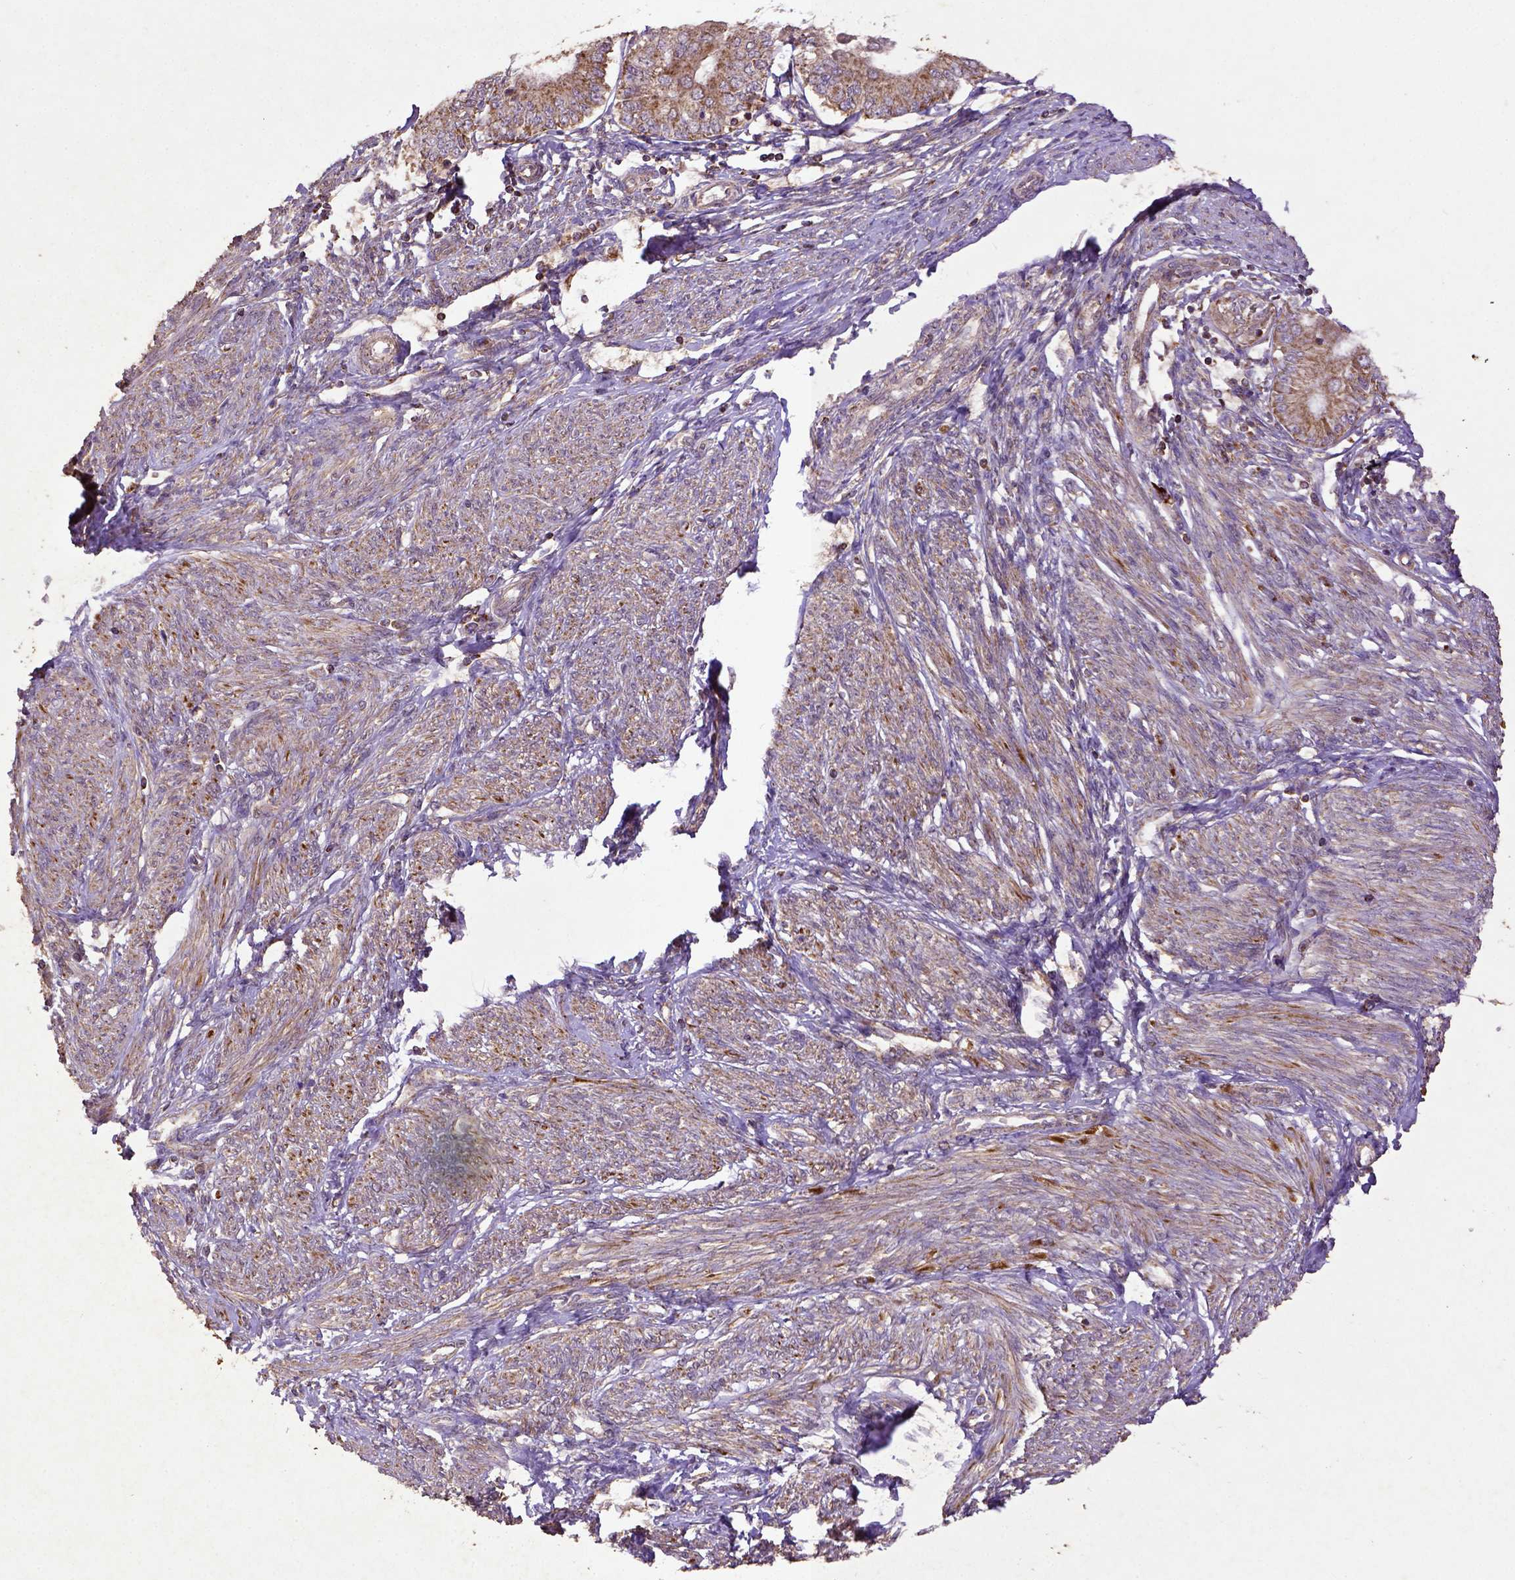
{"staining": {"intensity": "moderate", "quantity": ">75%", "location": "cytoplasmic/membranous"}, "tissue": "endometrial cancer", "cell_type": "Tumor cells", "image_type": "cancer", "snomed": [{"axis": "morphology", "description": "Adenocarcinoma, NOS"}, {"axis": "topography", "description": "Endometrium"}], "caption": "Immunohistochemistry (IHC) staining of endometrial adenocarcinoma, which exhibits medium levels of moderate cytoplasmic/membranous staining in about >75% of tumor cells indicating moderate cytoplasmic/membranous protein expression. The staining was performed using DAB (3,3'-diaminobenzidine) (brown) for protein detection and nuclei were counterstained in hematoxylin (blue).", "gene": "MT-CO1", "patient": {"sex": "female", "age": 68}}